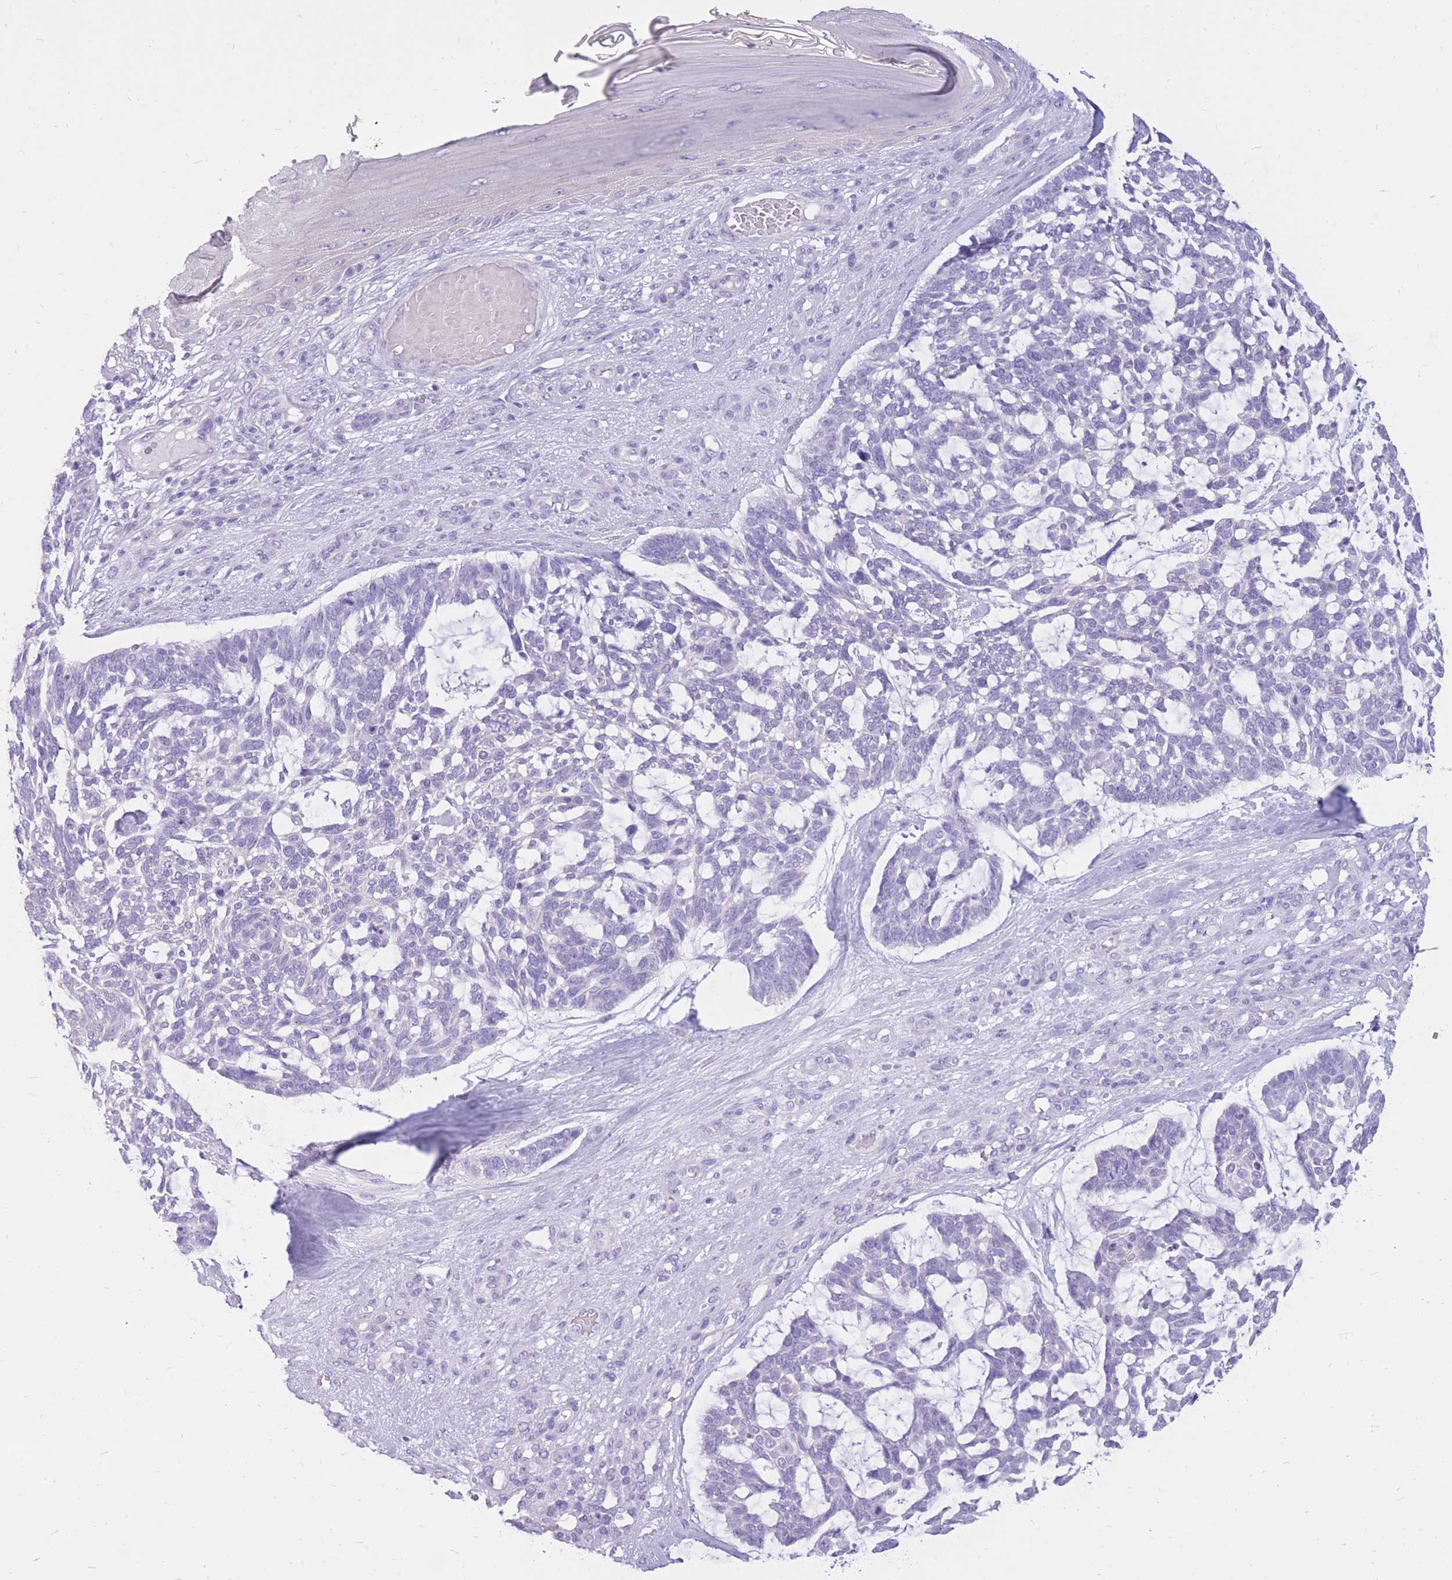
{"staining": {"intensity": "negative", "quantity": "none", "location": "none"}, "tissue": "skin cancer", "cell_type": "Tumor cells", "image_type": "cancer", "snomed": [{"axis": "morphology", "description": "Basal cell carcinoma"}, {"axis": "topography", "description": "Skin"}], "caption": "The immunohistochemistry (IHC) photomicrograph has no significant staining in tumor cells of skin basal cell carcinoma tissue.", "gene": "CYP21A2", "patient": {"sex": "male", "age": 88}}